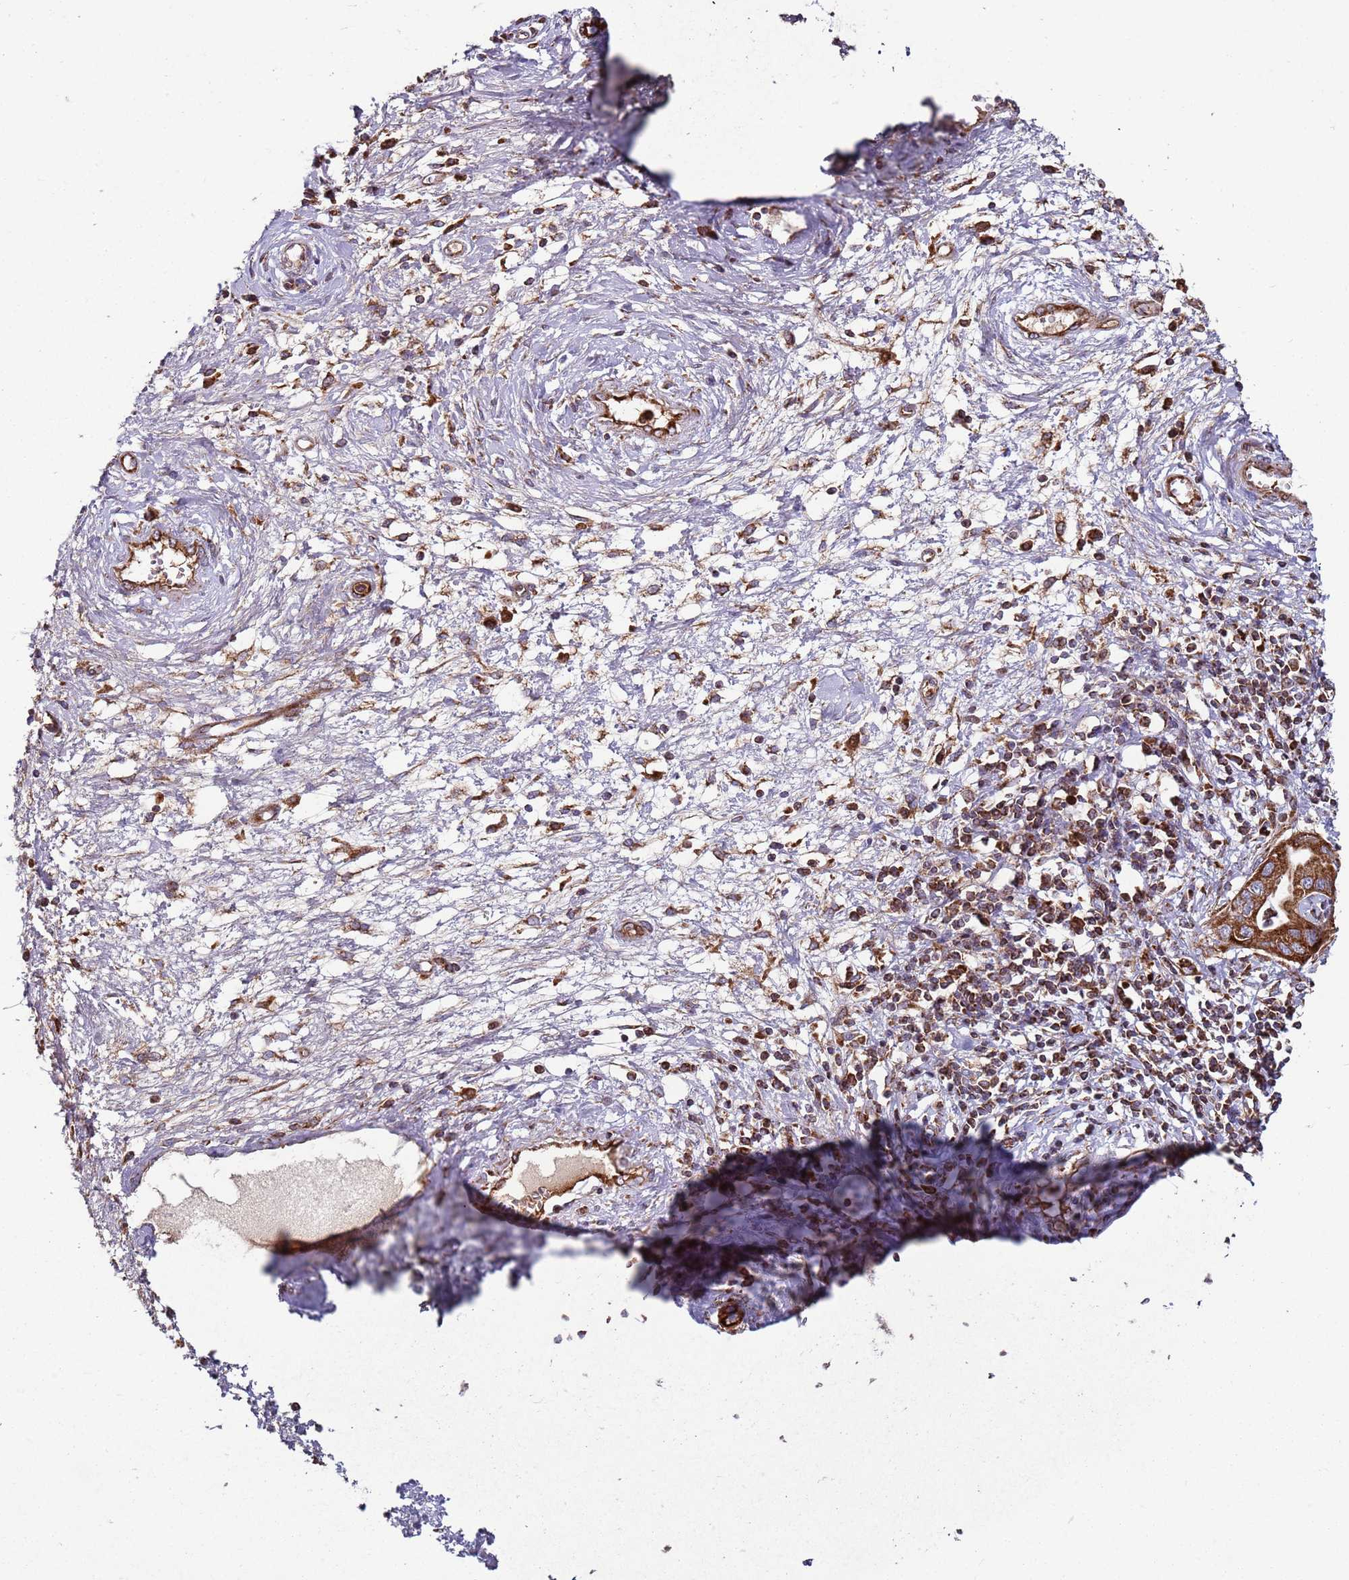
{"staining": {"intensity": "moderate", "quantity": ">75%", "location": "cytoplasmic/membranous"}, "tissue": "cervical cancer", "cell_type": "Tumor cells", "image_type": "cancer", "snomed": [{"axis": "morphology", "description": "Adenocarcinoma, NOS"}, {"axis": "topography", "description": "Cervix"}], "caption": "Moderate cytoplasmic/membranous protein positivity is appreciated in approximately >75% of tumor cells in cervical adenocarcinoma. Immunohistochemistry (ihc) stains the protein of interest in brown and the nuclei are stained blue.", "gene": "FBXO33", "patient": {"sex": "female", "age": 44}}